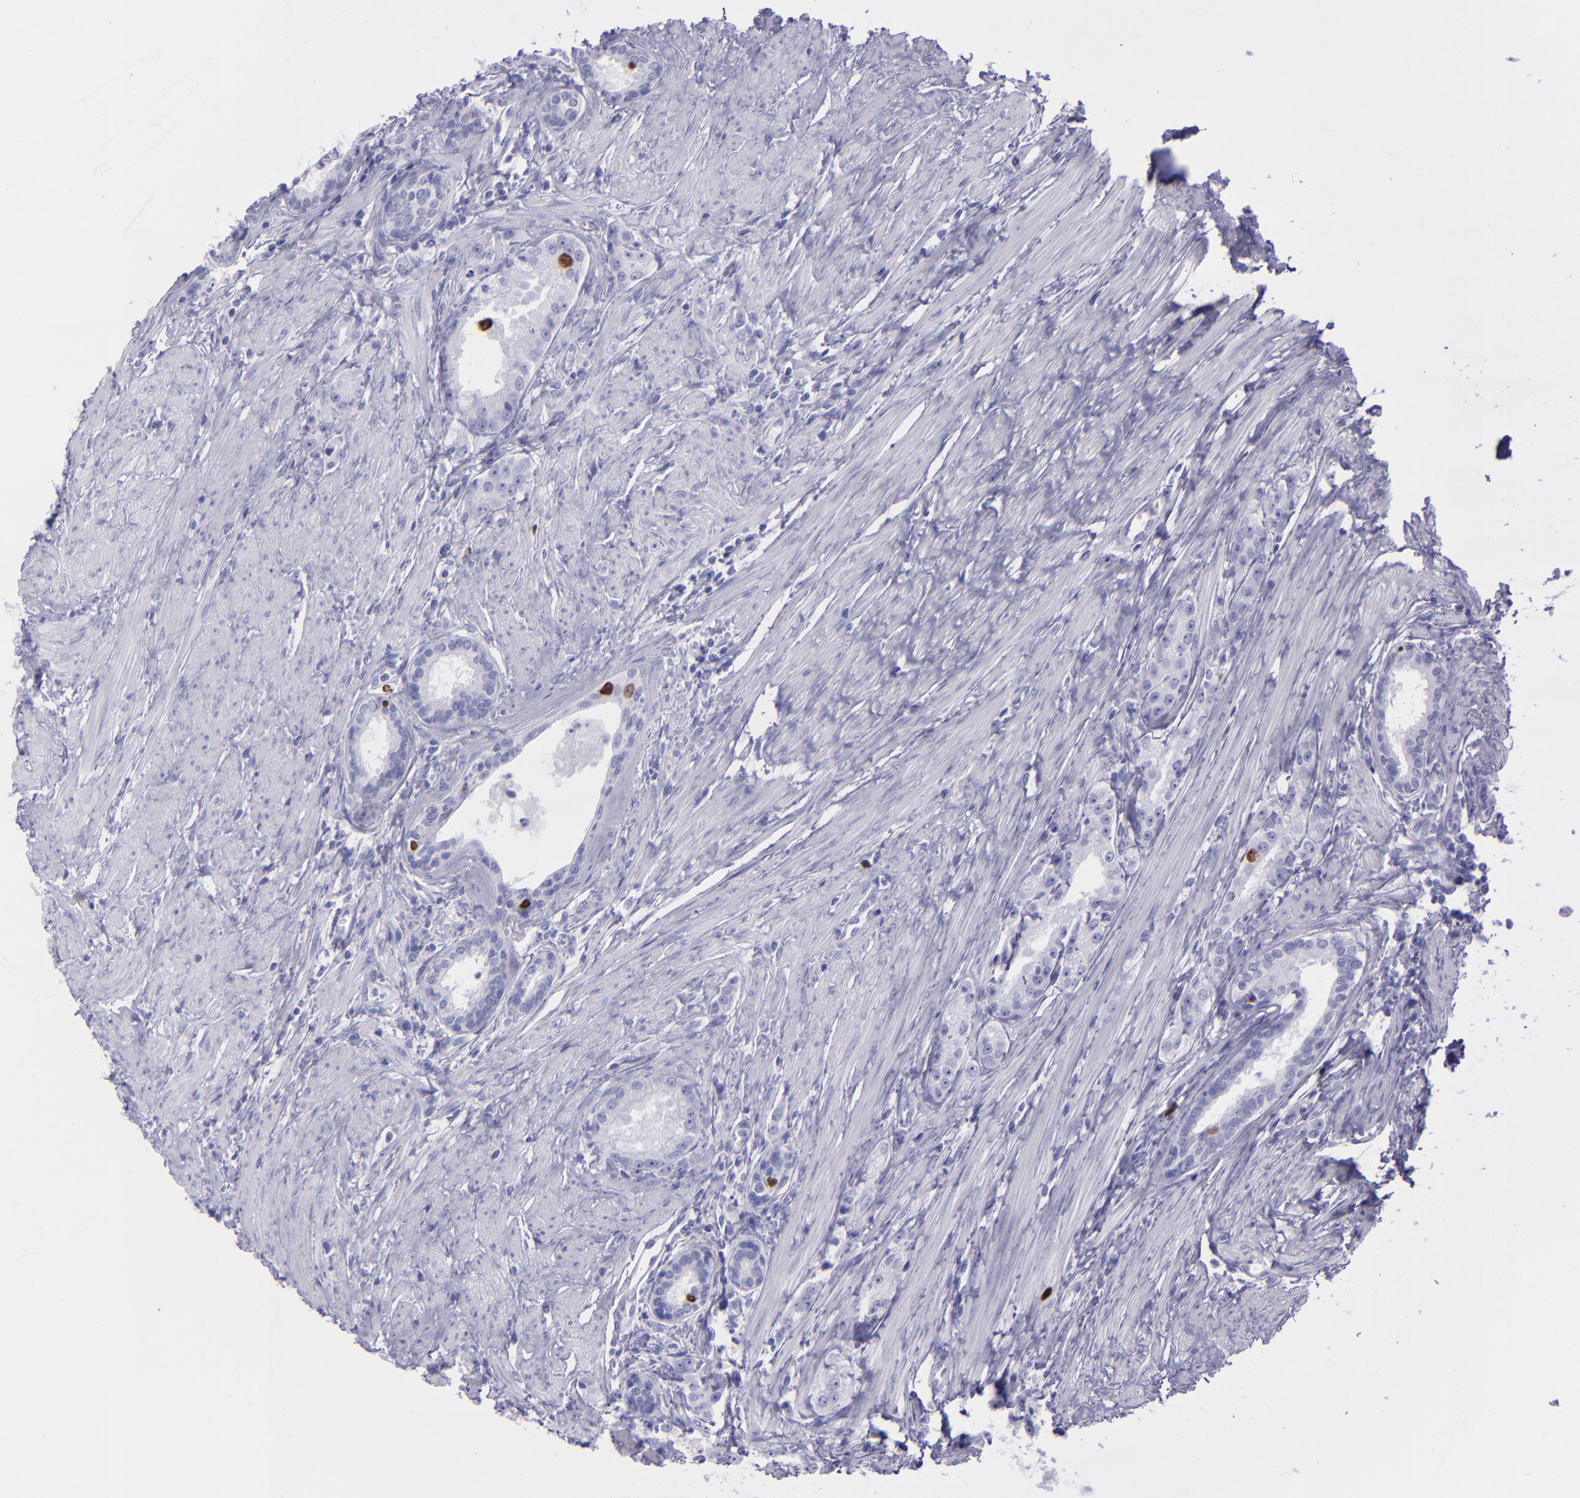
{"staining": {"intensity": "strong", "quantity": "<25%", "location": "nuclear"}, "tissue": "prostate cancer", "cell_type": "Tumor cells", "image_type": "cancer", "snomed": [{"axis": "morphology", "description": "Adenocarcinoma, Medium grade"}, {"axis": "topography", "description": "Prostate"}], "caption": "Prostate cancer tissue exhibits strong nuclear staining in approximately <25% of tumor cells, visualized by immunohistochemistry. (Brightfield microscopy of DAB IHC at high magnification).", "gene": "TOP2A", "patient": {"sex": "male", "age": 72}}